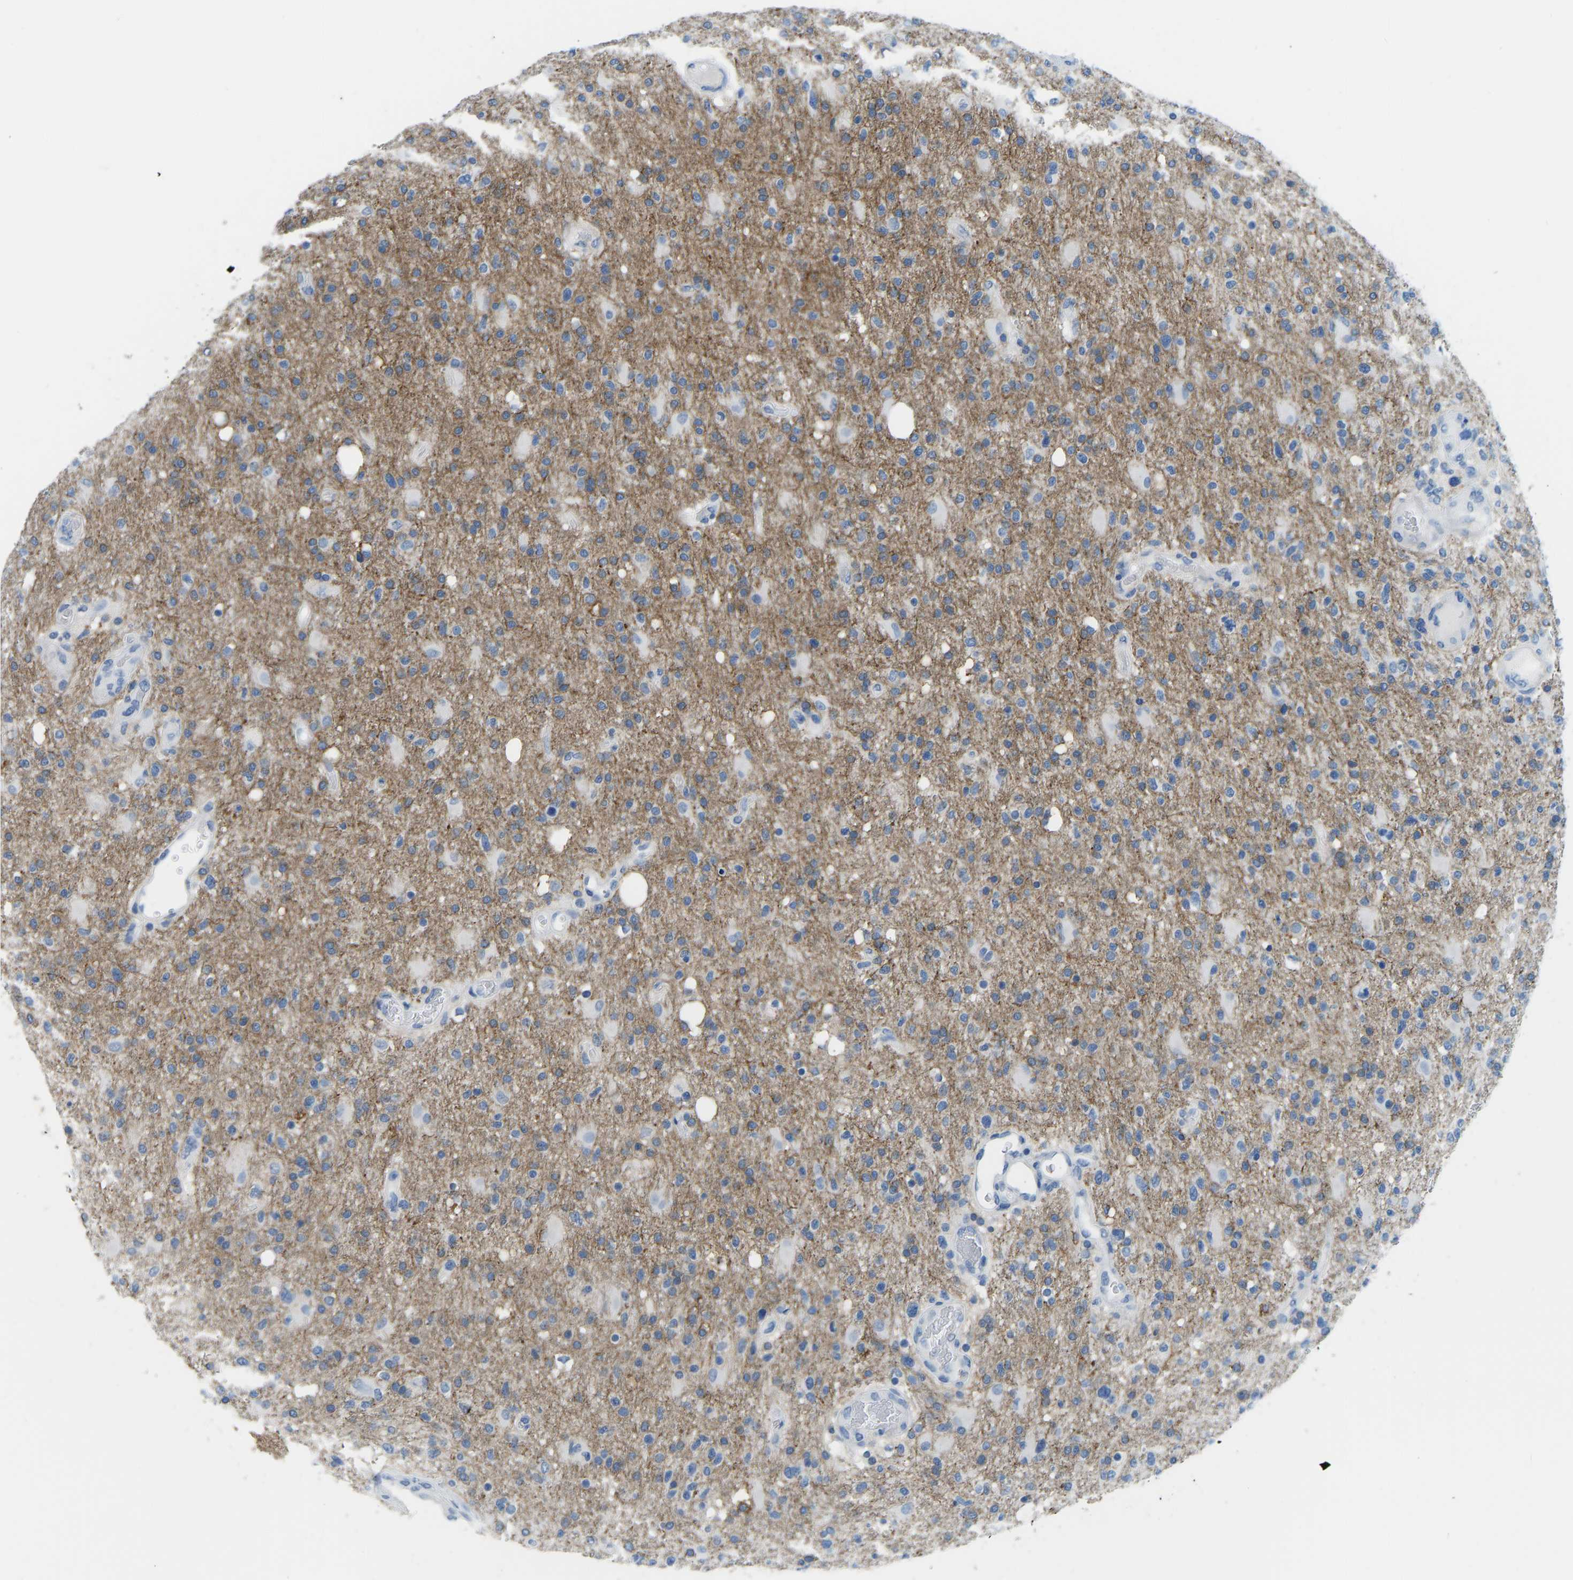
{"staining": {"intensity": "weak", "quantity": "25%-75%", "location": "cytoplasmic/membranous"}, "tissue": "glioma", "cell_type": "Tumor cells", "image_type": "cancer", "snomed": [{"axis": "morphology", "description": "Glioma, malignant, High grade"}, {"axis": "topography", "description": "Brain"}], "caption": "Glioma stained for a protein (brown) exhibits weak cytoplasmic/membranous positive expression in approximately 25%-75% of tumor cells.", "gene": "ATP1A1", "patient": {"sex": "male", "age": 72}}